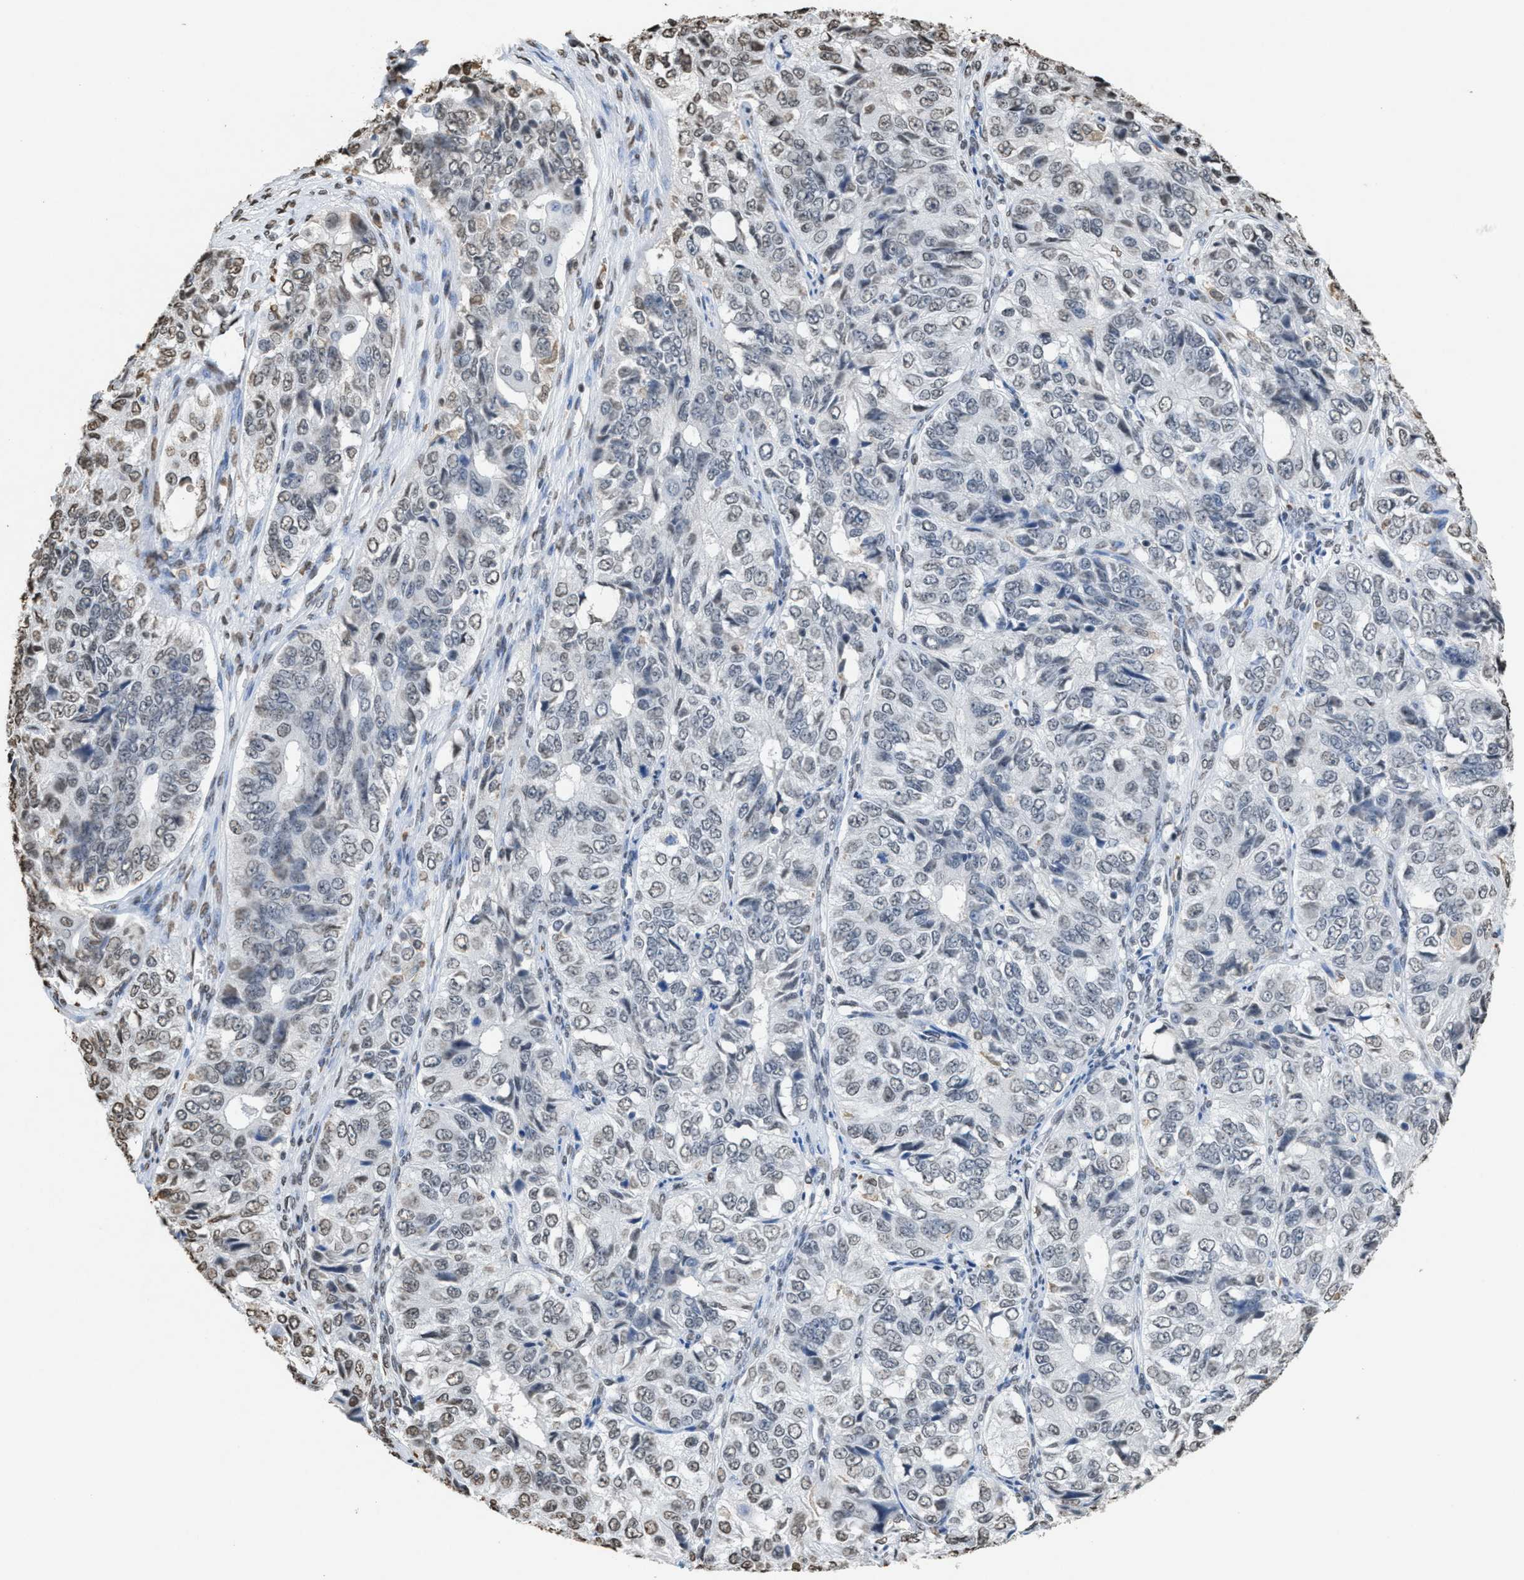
{"staining": {"intensity": "weak", "quantity": "<25%", "location": "nuclear"}, "tissue": "ovarian cancer", "cell_type": "Tumor cells", "image_type": "cancer", "snomed": [{"axis": "morphology", "description": "Carcinoma, endometroid"}, {"axis": "topography", "description": "Ovary"}], "caption": "A high-resolution histopathology image shows IHC staining of endometroid carcinoma (ovarian), which displays no significant expression in tumor cells.", "gene": "NUP88", "patient": {"sex": "female", "age": 51}}